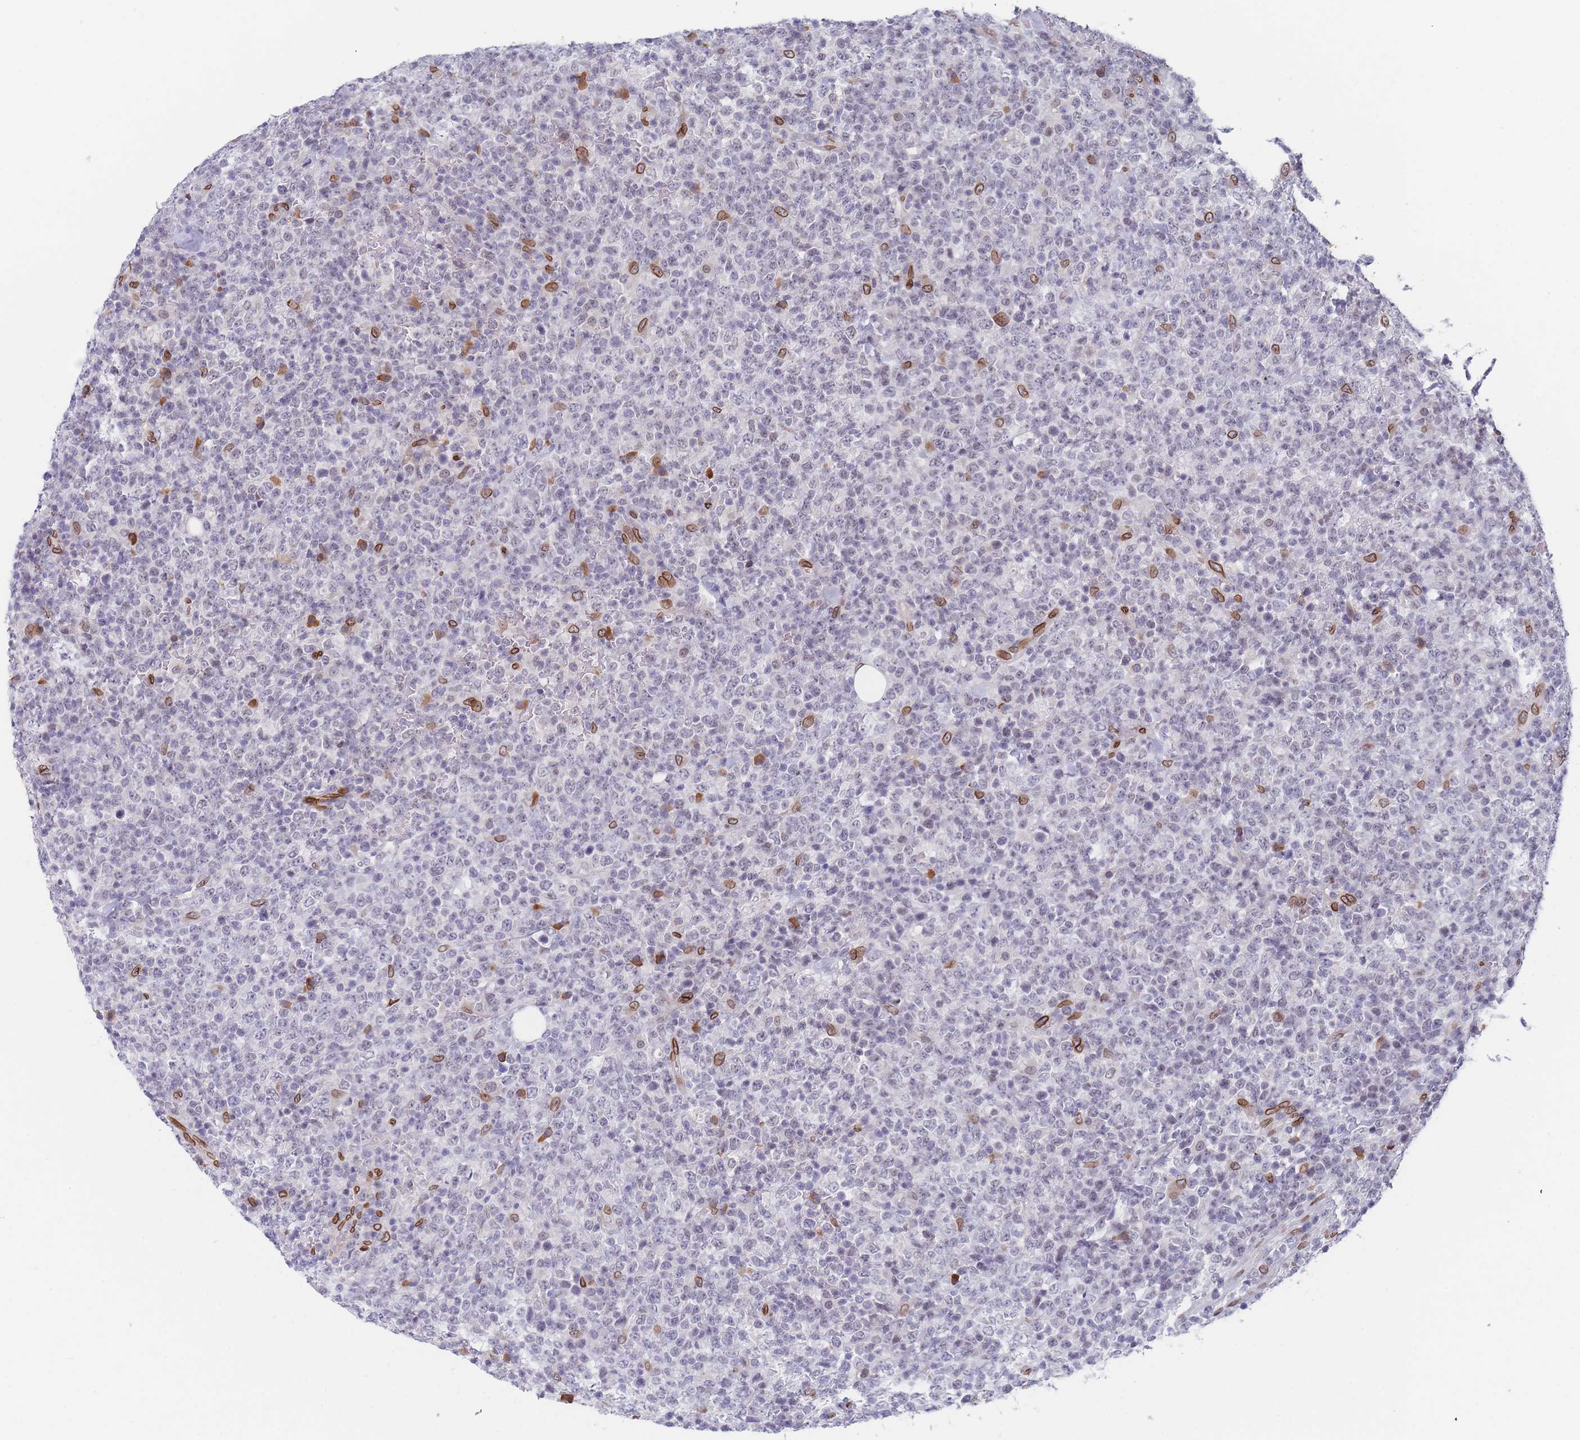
{"staining": {"intensity": "negative", "quantity": "none", "location": "none"}, "tissue": "lymphoma", "cell_type": "Tumor cells", "image_type": "cancer", "snomed": [{"axis": "morphology", "description": "Malignant lymphoma, non-Hodgkin's type, High grade"}, {"axis": "topography", "description": "Colon"}], "caption": "DAB immunohistochemical staining of malignant lymphoma, non-Hodgkin's type (high-grade) exhibits no significant staining in tumor cells.", "gene": "ZBTB1", "patient": {"sex": "female", "age": 53}}